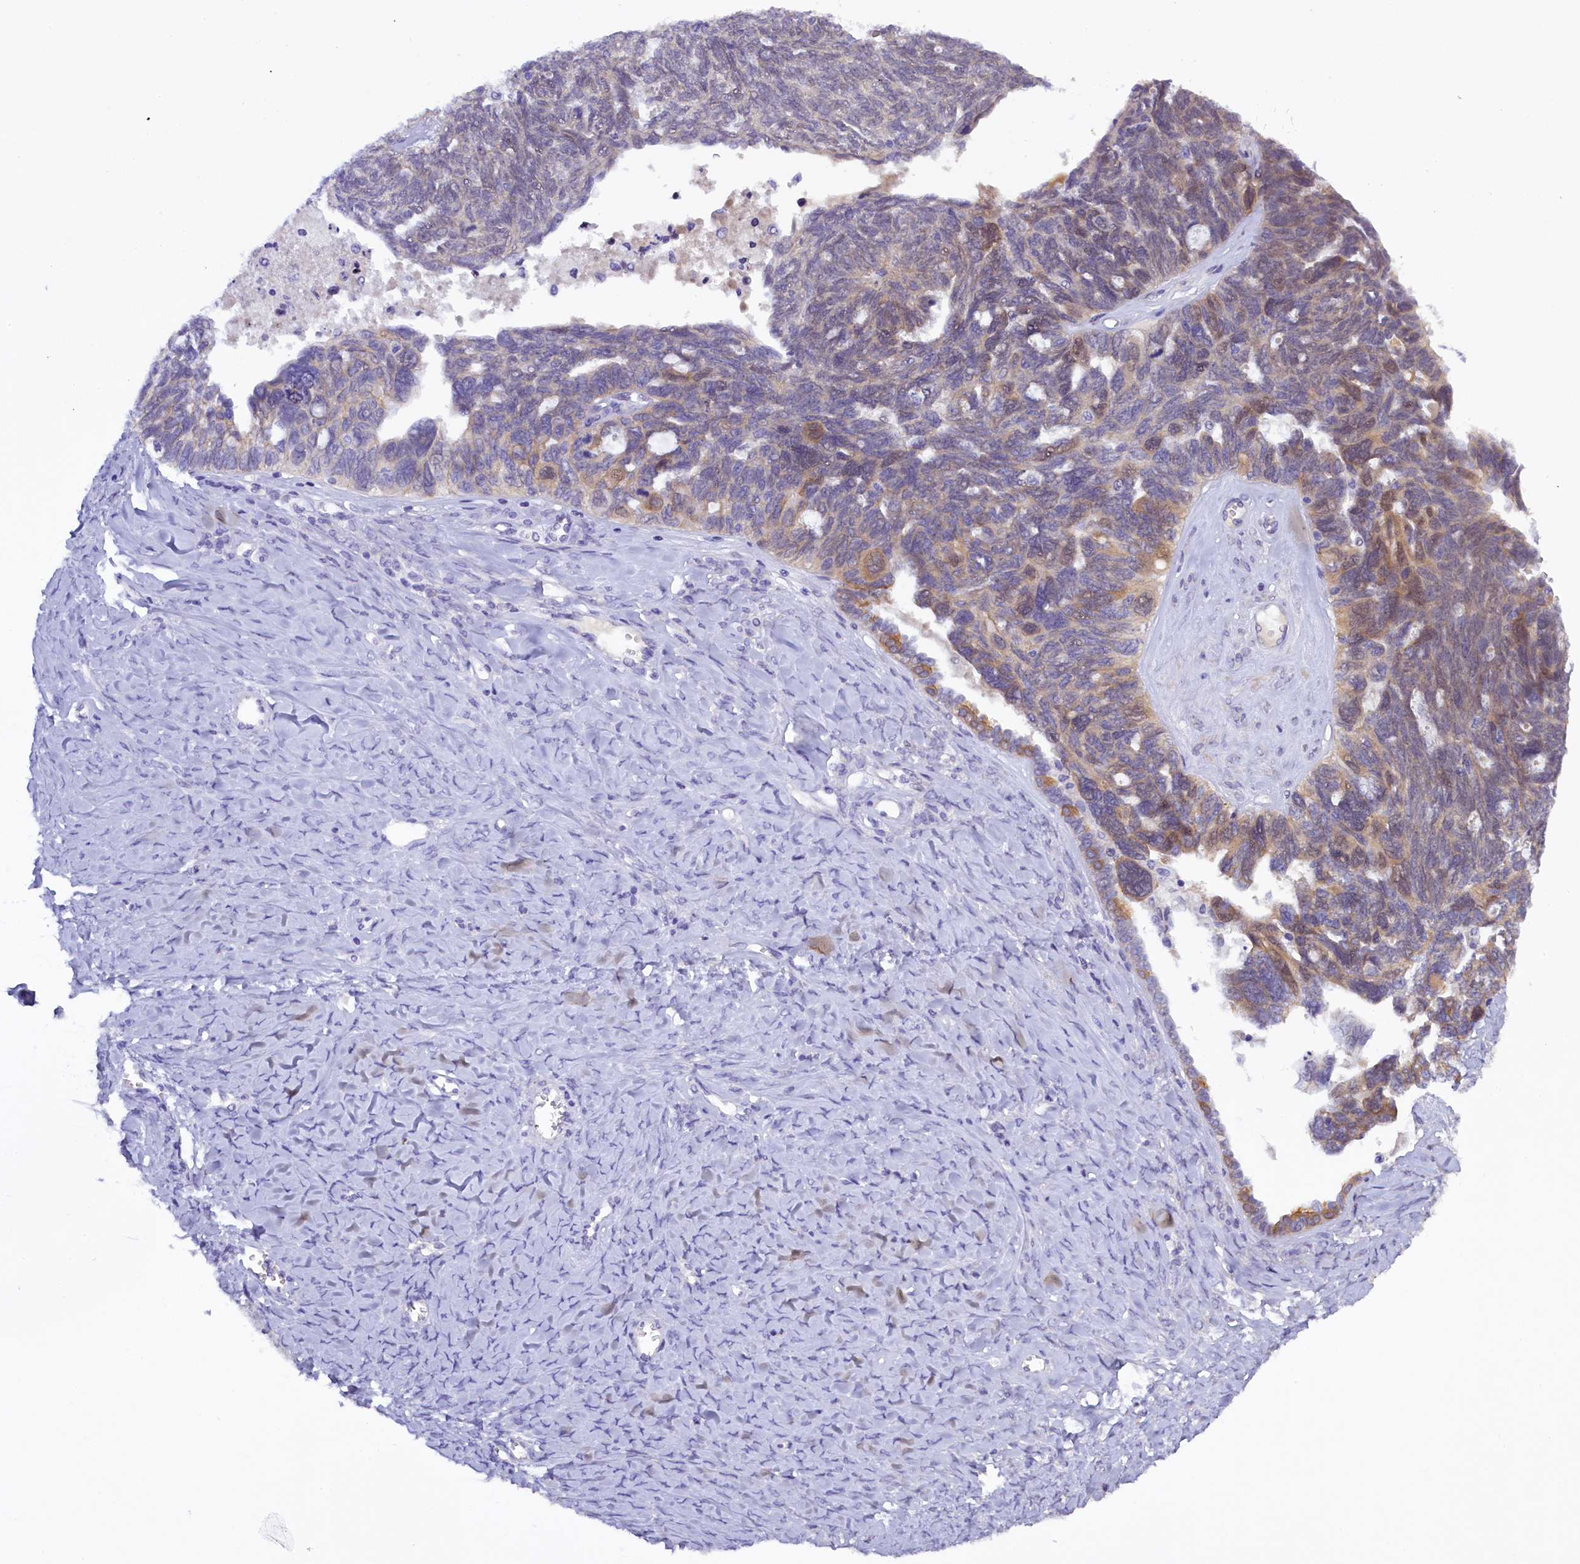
{"staining": {"intensity": "weak", "quantity": "25%-75%", "location": "cytoplasmic/membranous"}, "tissue": "ovarian cancer", "cell_type": "Tumor cells", "image_type": "cancer", "snomed": [{"axis": "morphology", "description": "Cystadenocarcinoma, serous, NOS"}, {"axis": "topography", "description": "Ovary"}], "caption": "Immunohistochemical staining of ovarian cancer (serous cystadenocarcinoma) displays weak cytoplasmic/membranous protein expression in about 25%-75% of tumor cells.", "gene": "ENKD1", "patient": {"sex": "female", "age": 79}}